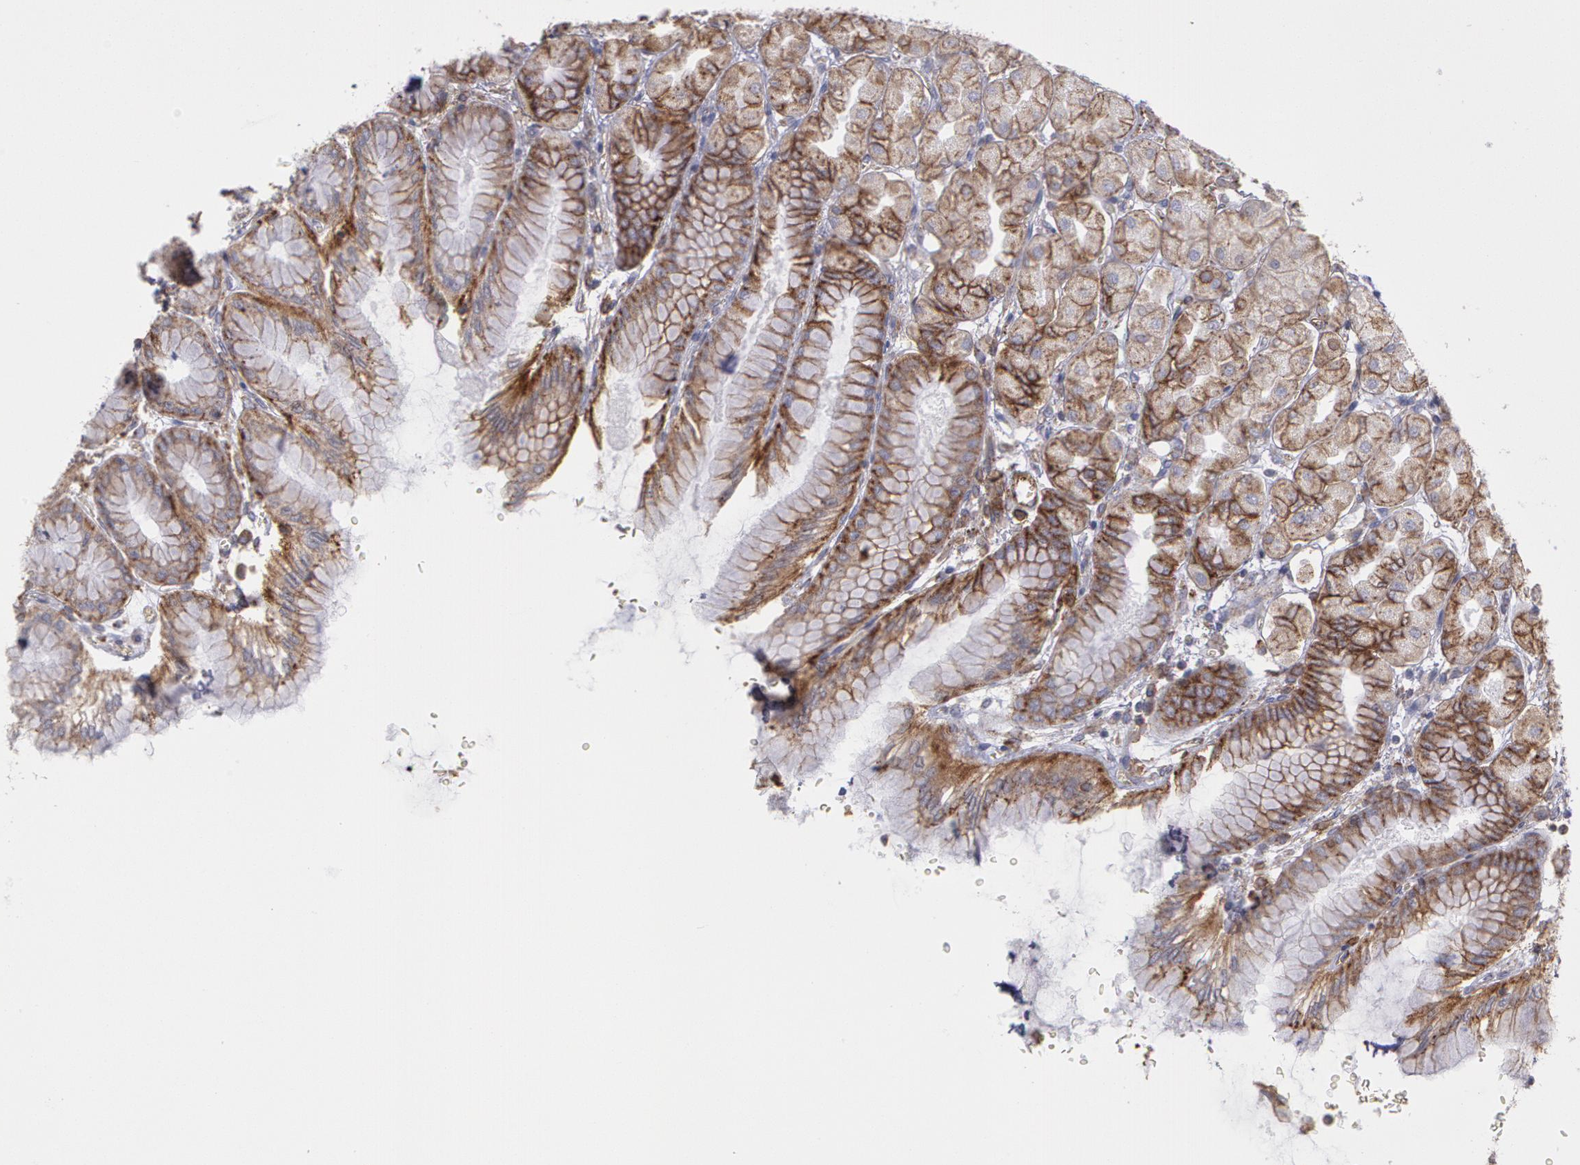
{"staining": {"intensity": "moderate", "quantity": ">75%", "location": "cytoplasmic/membranous"}, "tissue": "stomach", "cell_type": "Glandular cells", "image_type": "normal", "snomed": [{"axis": "morphology", "description": "Normal tissue, NOS"}, {"axis": "topography", "description": "Stomach, upper"}], "caption": "IHC (DAB) staining of unremarkable human stomach displays moderate cytoplasmic/membranous protein positivity in approximately >75% of glandular cells.", "gene": "FLOT2", "patient": {"sex": "female", "age": 56}}